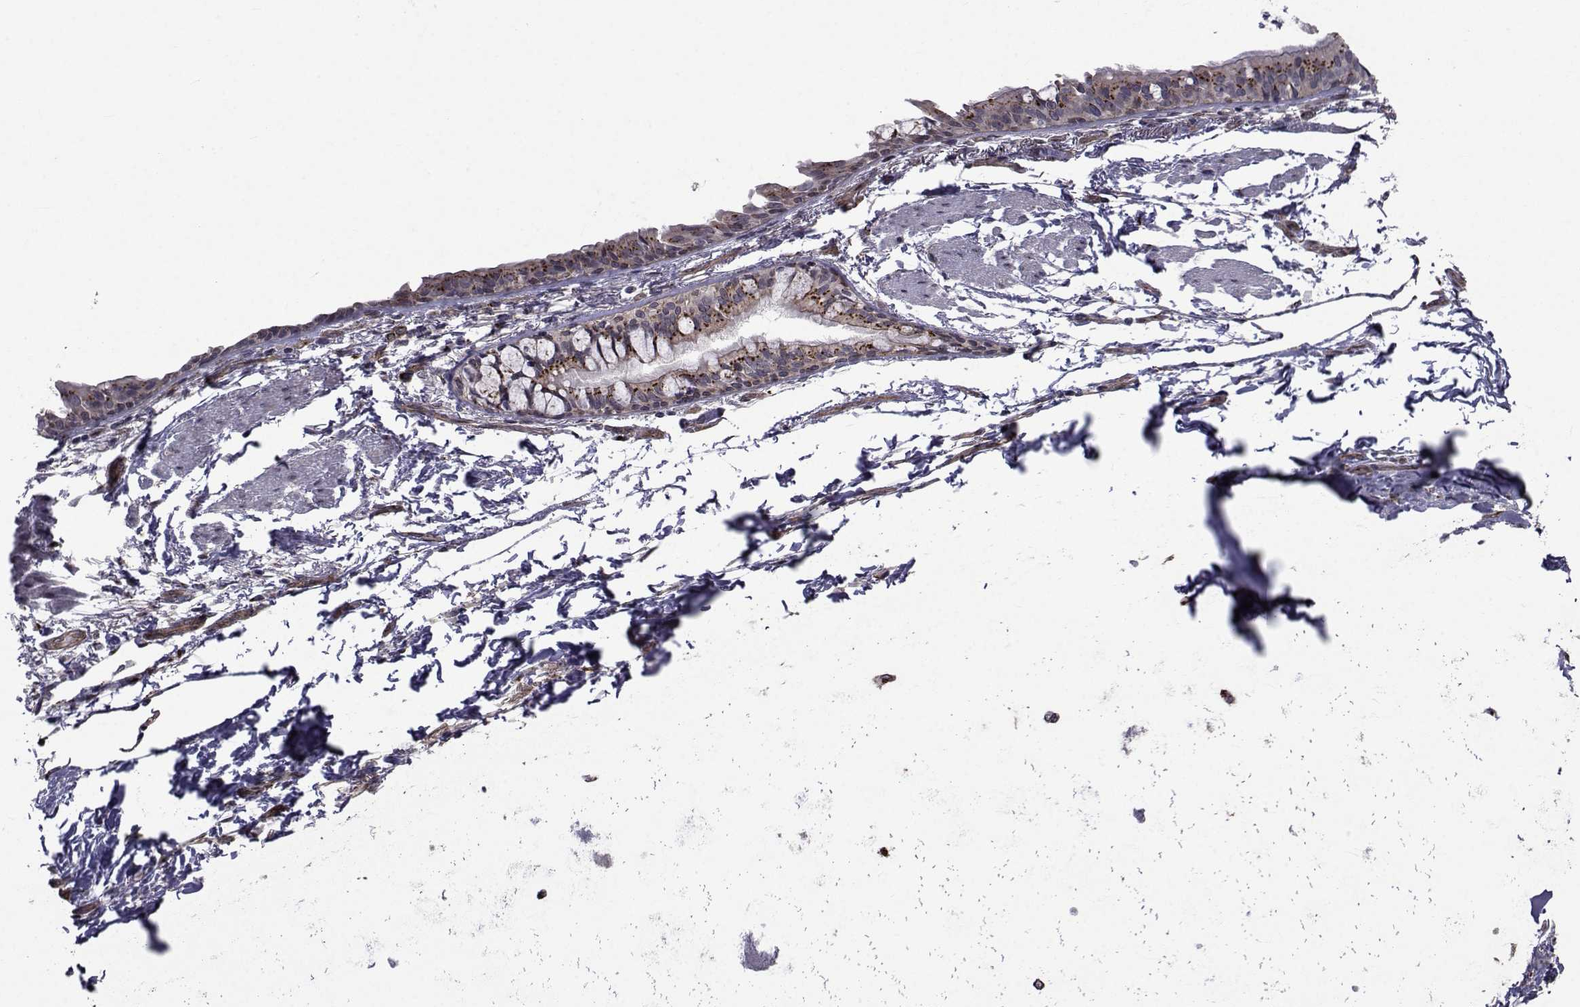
{"staining": {"intensity": "strong", "quantity": ">75%", "location": "cytoplasmic/membranous"}, "tissue": "bronchus", "cell_type": "Respiratory epithelial cells", "image_type": "normal", "snomed": [{"axis": "morphology", "description": "Normal tissue, NOS"}, {"axis": "morphology", "description": "Squamous cell carcinoma, NOS"}, {"axis": "topography", "description": "Bronchus"}, {"axis": "topography", "description": "Lung"}], "caption": "Immunohistochemistry of normal human bronchus shows high levels of strong cytoplasmic/membranous positivity in about >75% of respiratory epithelial cells.", "gene": "ATP6V1C2", "patient": {"sex": "male", "age": 69}}